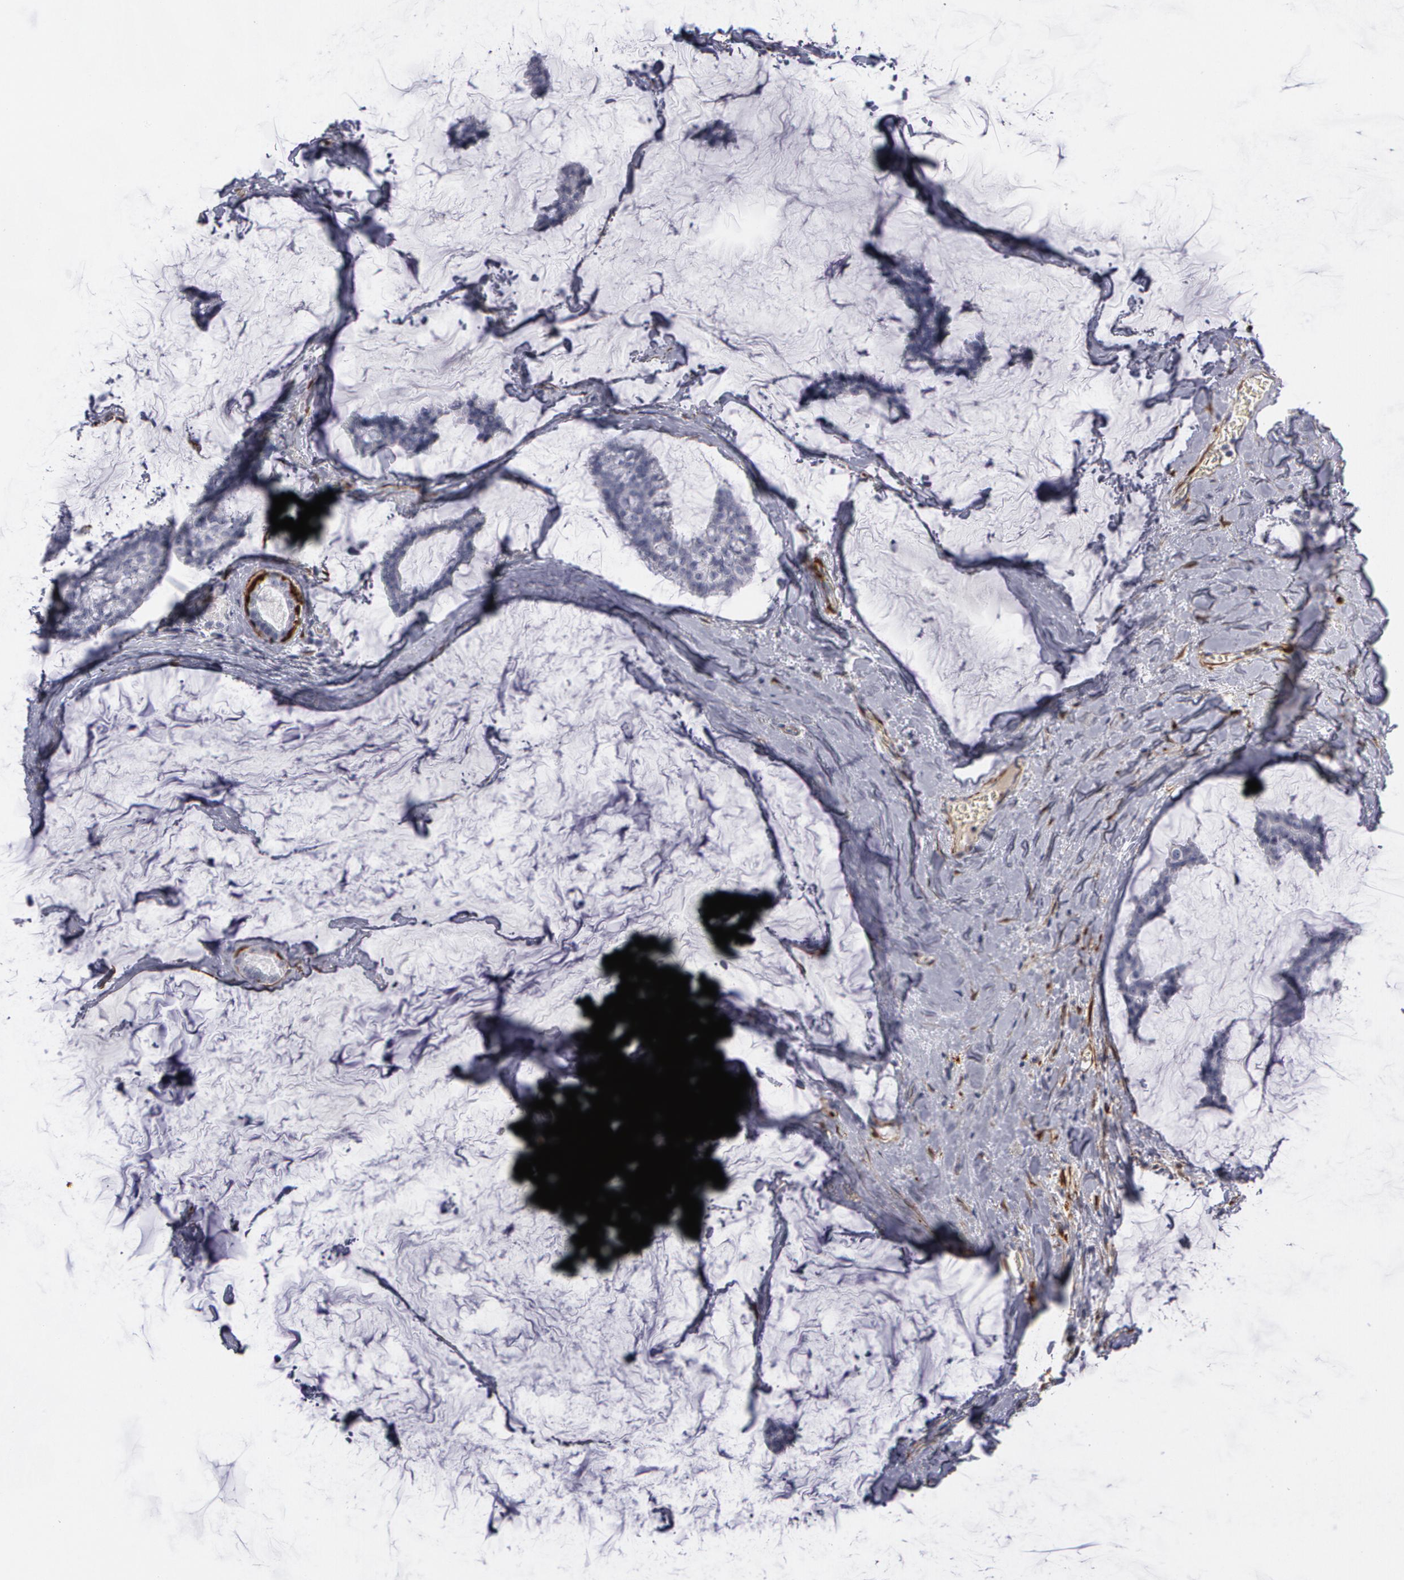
{"staining": {"intensity": "negative", "quantity": "none", "location": "none"}, "tissue": "breast cancer", "cell_type": "Tumor cells", "image_type": "cancer", "snomed": [{"axis": "morphology", "description": "Duct carcinoma"}, {"axis": "topography", "description": "Breast"}], "caption": "This is a image of IHC staining of breast cancer, which shows no expression in tumor cells.", "gene": "TAGLN", "patient": {"sex": "female", "age": 93}}